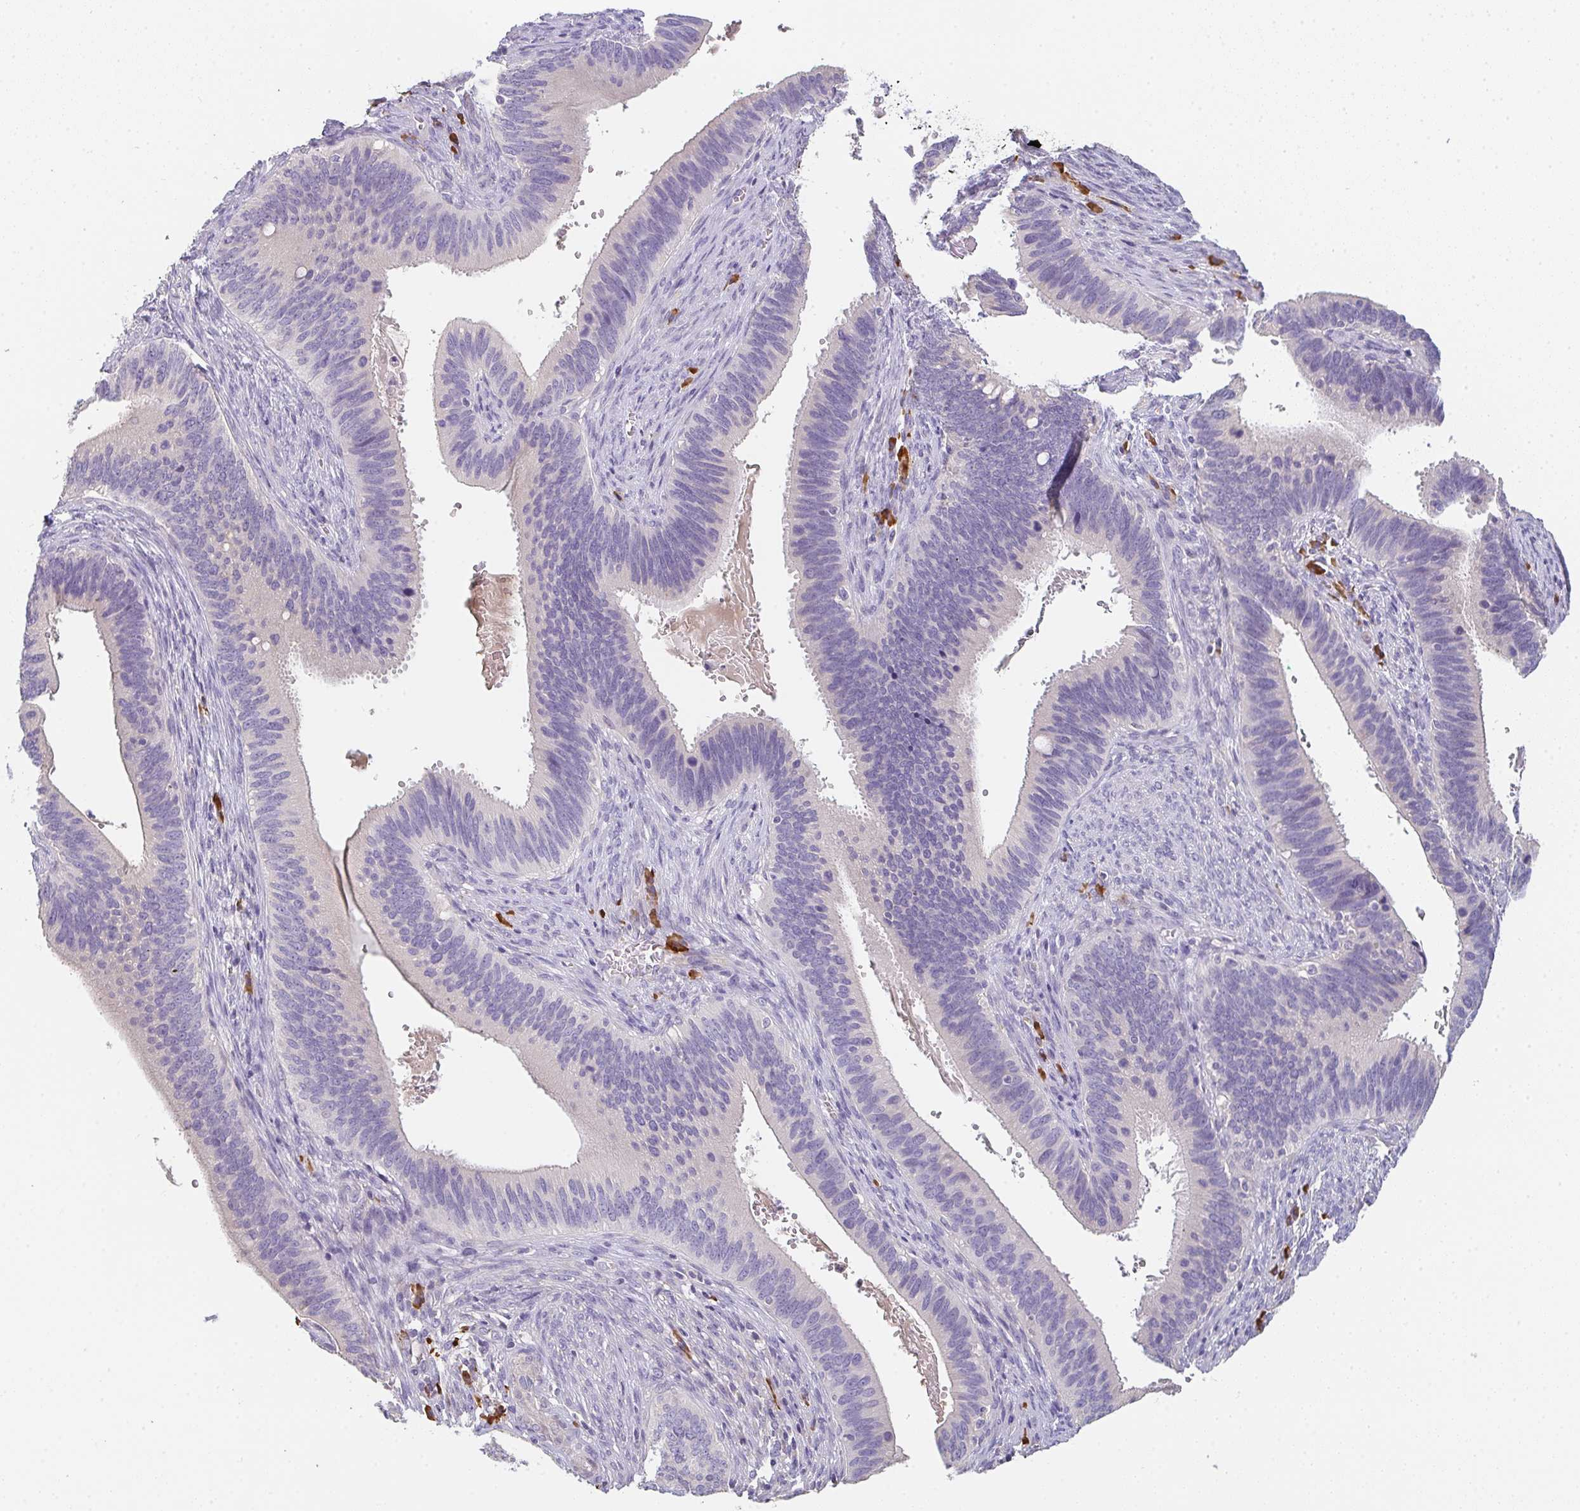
{"staining": {"intensity": "negative", "quantity": "none", "location": "none"}, "tissue": "cervical cancer", "cell_type": "Tumor cells", "image_type": "cancer", "snomed": [{"axis": "morphology", "description": "Adenocarcinoma, NOS"}, {"axis": "topography", "description": "Cervix"}], "caption": "The immunohistochemistry photomicrograph has no significant staining in tumor cells of cervical cancer (adenocarcinoma) tissue.", "gene": "ZNF215", "patient": {"sex": "female", "age": 42}}